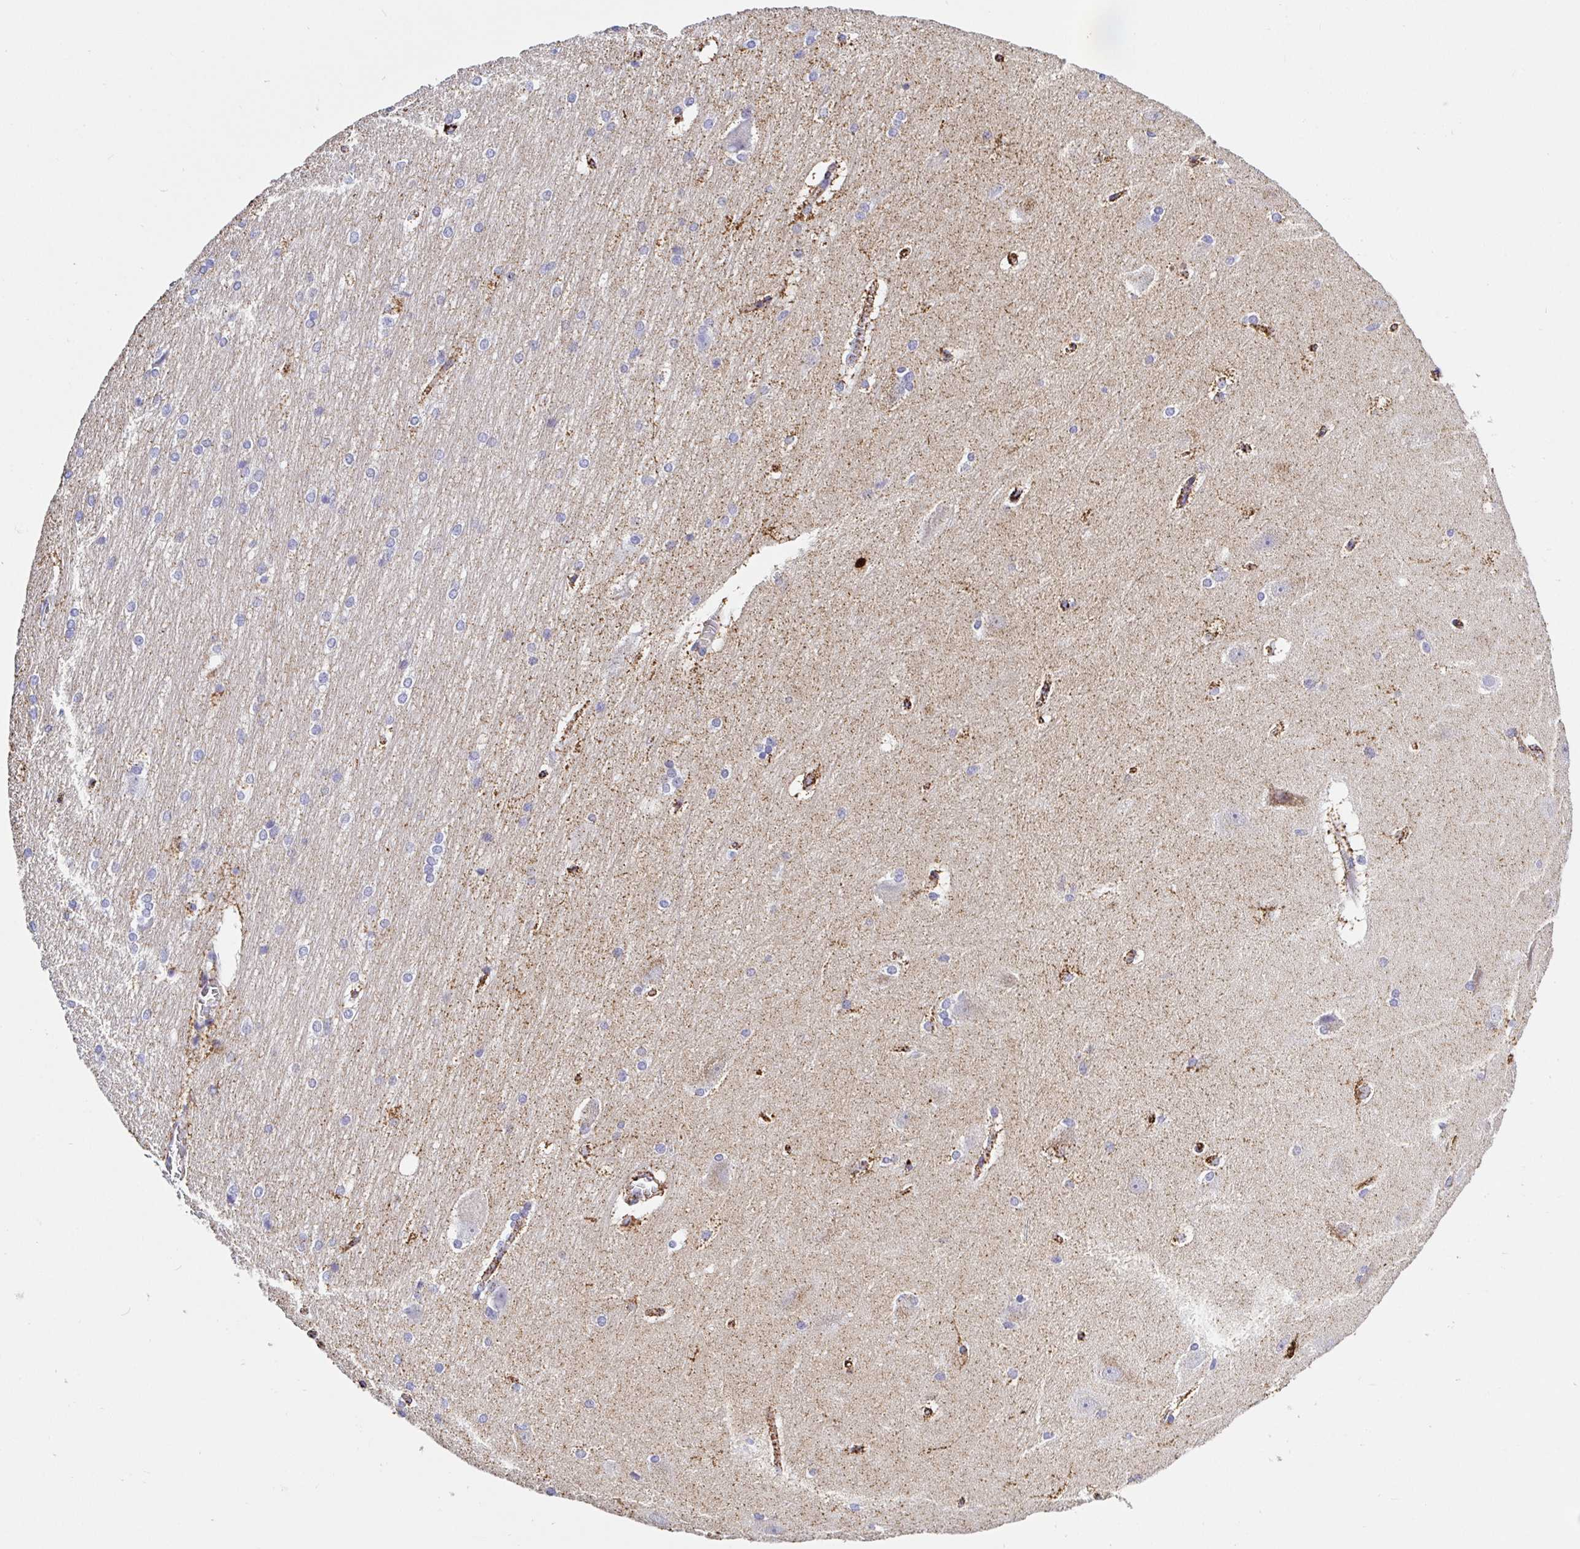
{"staining": {"intensity": "negative", "quantity": "none", "location": "none"}, "tissue": "hippocampus", "cell_type": "Glial cells", "image_type": "normal", "snomed": [{"axis": "morphology", "description": "Normal tissue, NOS"}, {"axis": "topography", "description": "Cerebral cortex"}, {"axis": "topography", "description": "Hippocampus"}], "caption": "Immunohistochemistry micrograph of normal human hippocampus stained for a protein (brown), which reveals no staining in glial cells.", "gene": "MAOA", "patient": {"sex": "female", "age": 19}}